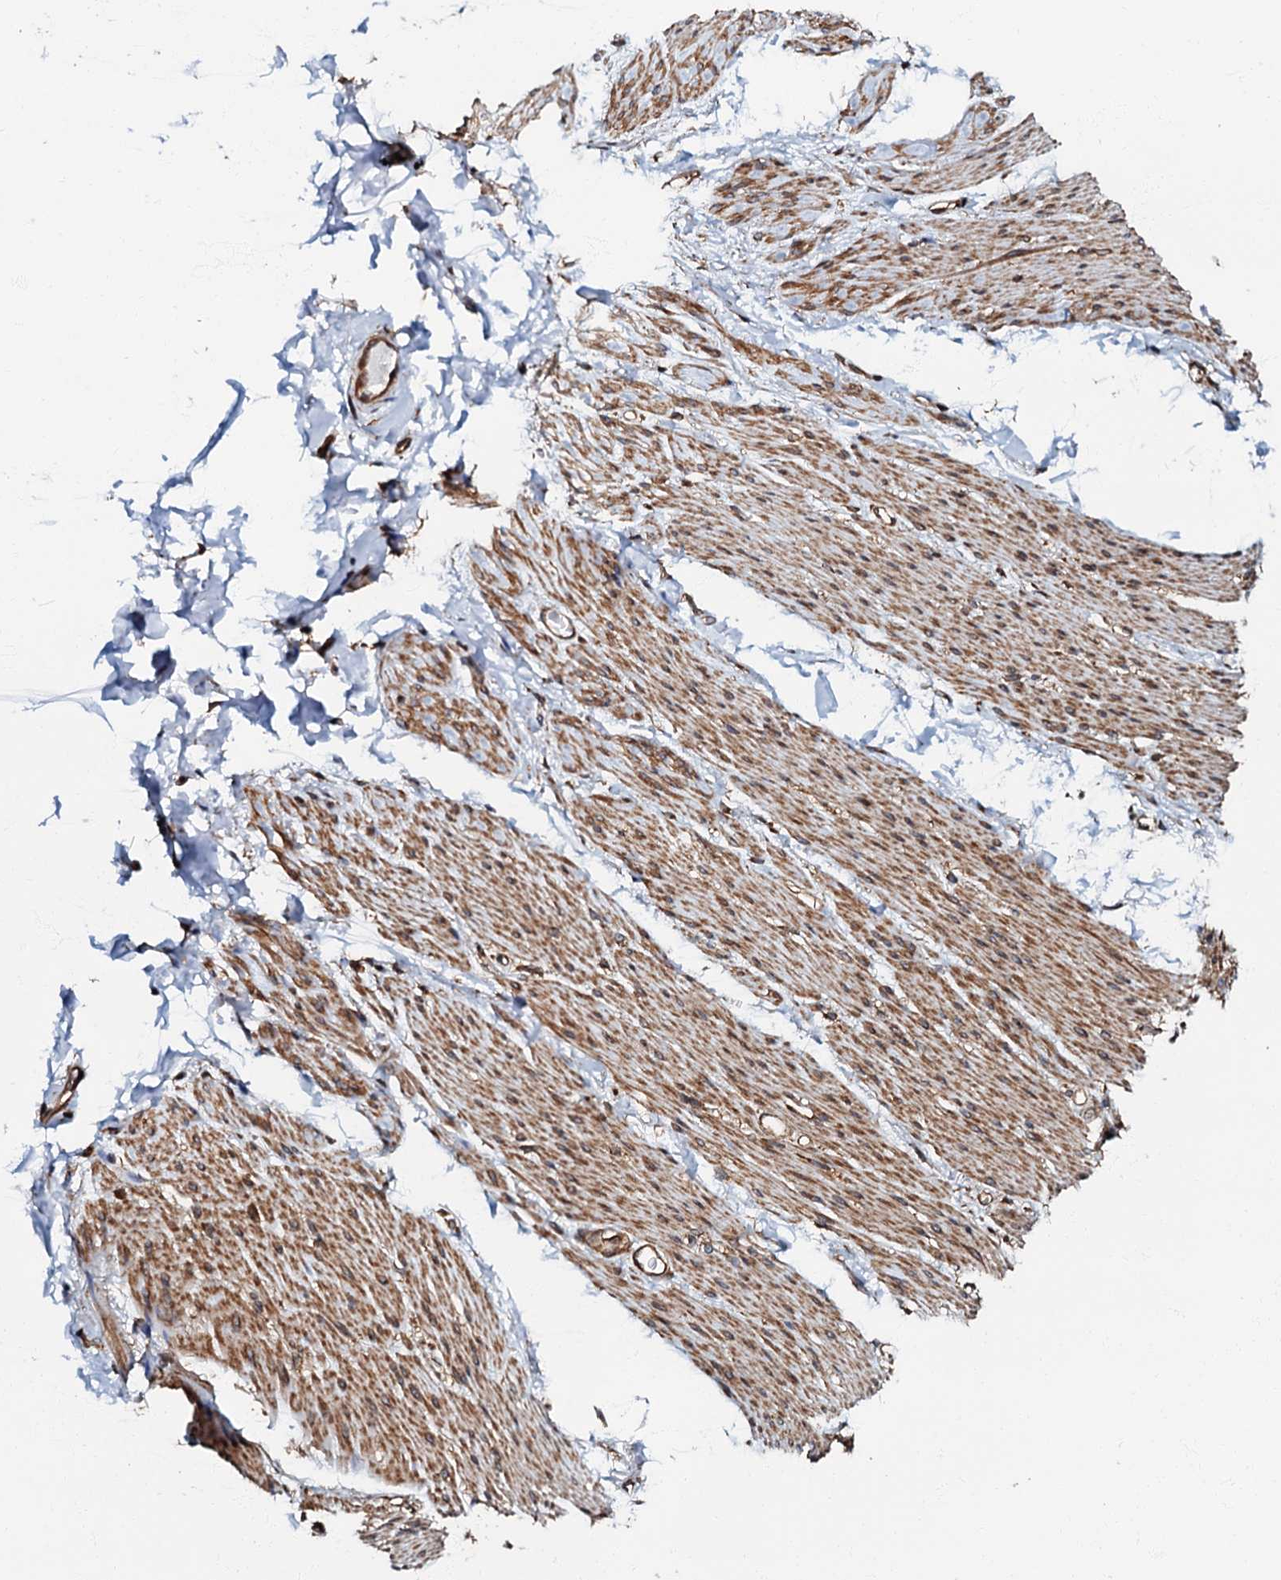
{"staining": {"intensity": "moderate", "quantity": "25%-75%", "location": "cytoplasmic/membranous"}, "tissue": "adipose tissue", "cell_type": "Adipocytes", "image_type": "normal", "snomed": [{"axis": "morphology", "description": "Normal tissue, NOS"}, {"axis": "topography", "description": "Colon"}, {"axis": "topography", "description": "Peripheral nerve tissue"}], "caption": "The histopathology image exhibits a brown stain indicating the presence of a protein in the cytoplasmic/membranous of adipocytes in adipose tissue. (Stains: DAB (3,3'-diaminobenzidine) in brown, nuclei in blue, Microscopy: brightfield microscopy at high magnification).", "gene": "OSBP", "patient": {"sex": "female", "age": 61}}